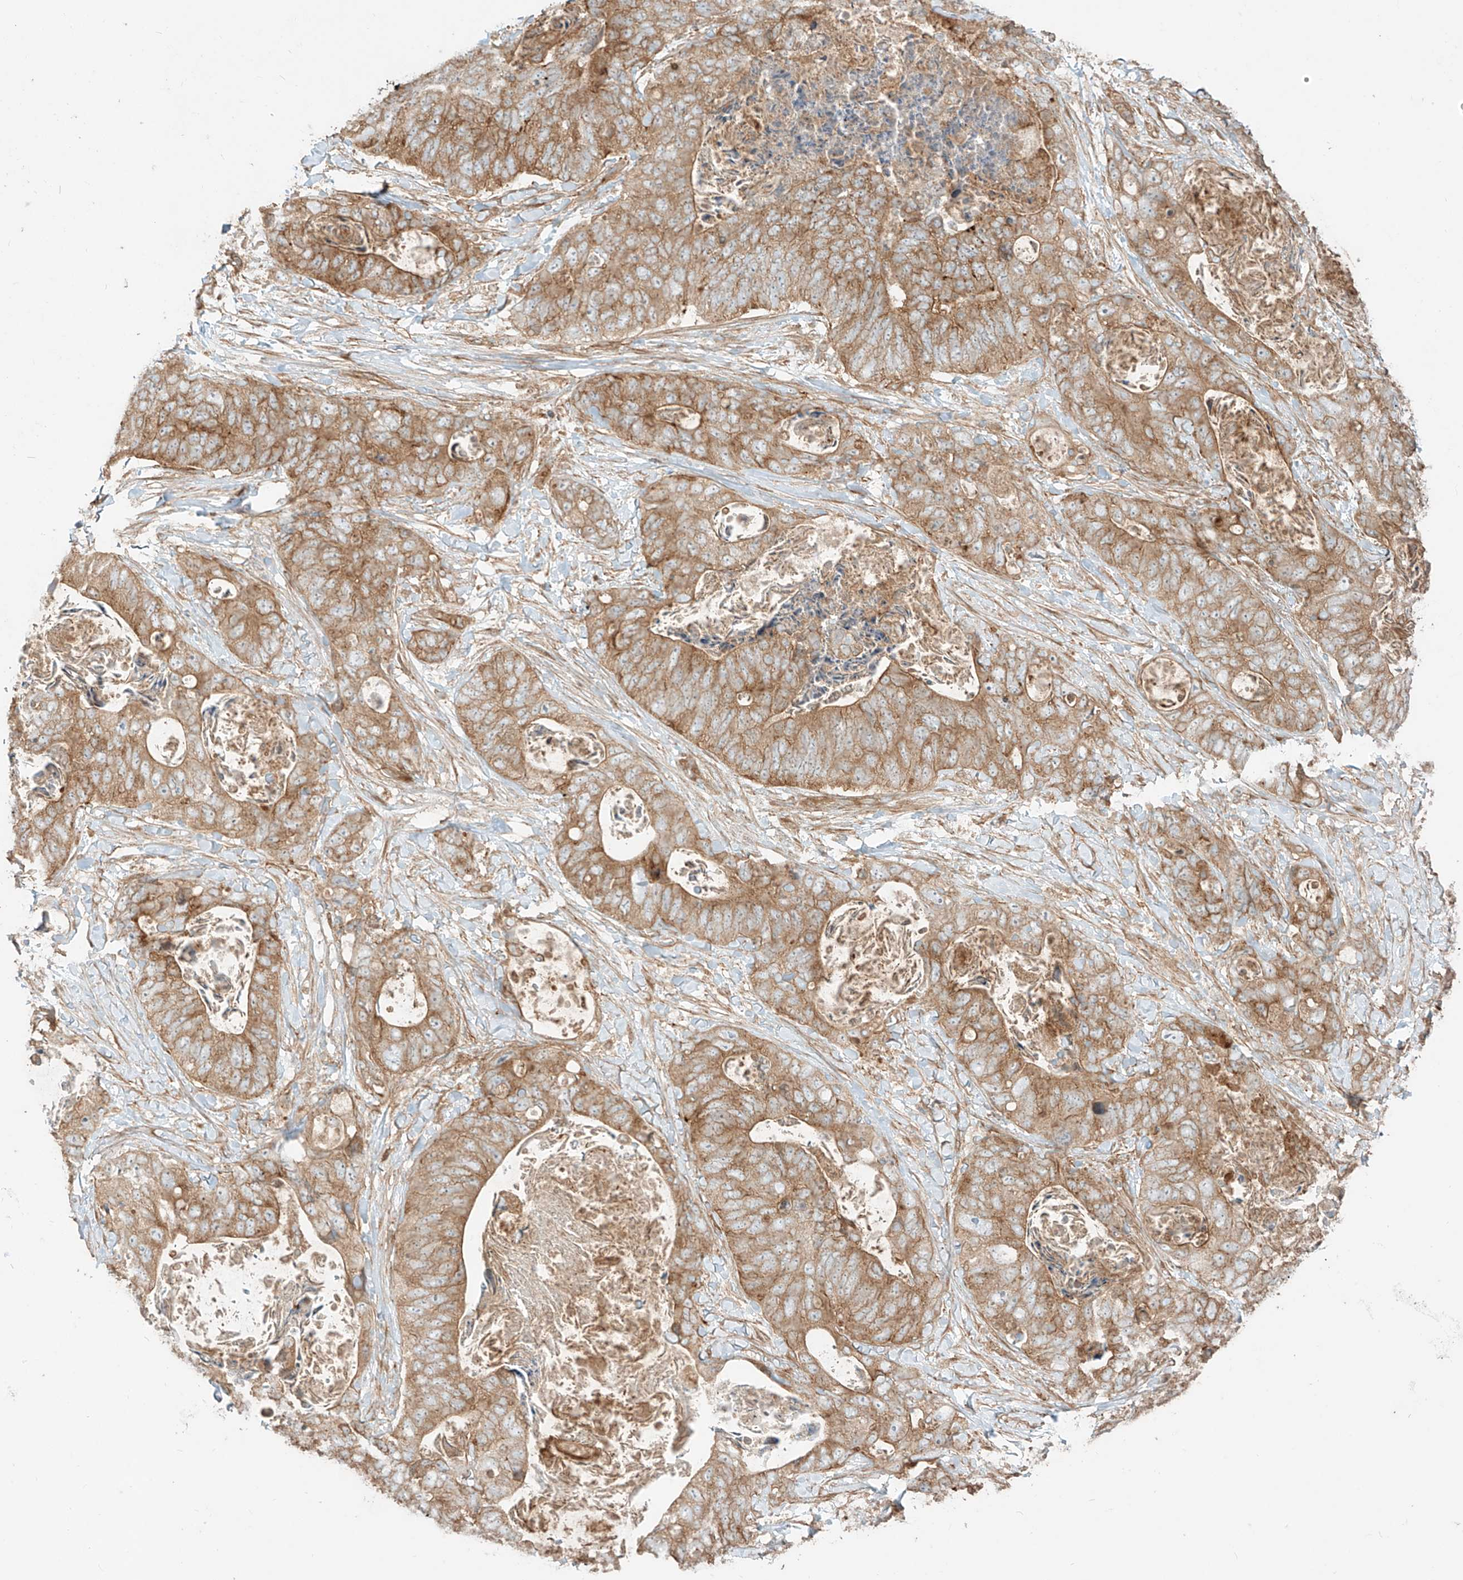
{"staining": {"intensity": "moderate", "quantity": ">75%", "location": "cytoplasmic/membranous"}, "tissue": "stomach cancer", "cell_type": "Tumor cells", "image_type": "cancer", "snomed": [{"axis": "morphology", "description": "Adenocarcinoma, NOS"}, {"axis": "topography", "description": "Stomach"}], "caption": "A photomicrograph of stomach cancer stained for a protein shows moderate cytoplasmic/membranous brown staining in tumor cells. The staining was performed using DAB to visualize the protein expression in brown, while the nuclei were stained in blue with hematoxylin (Magnification: 20x).", "gene": "CCDC115", "patient": {"sex": "female", "age": 89}}